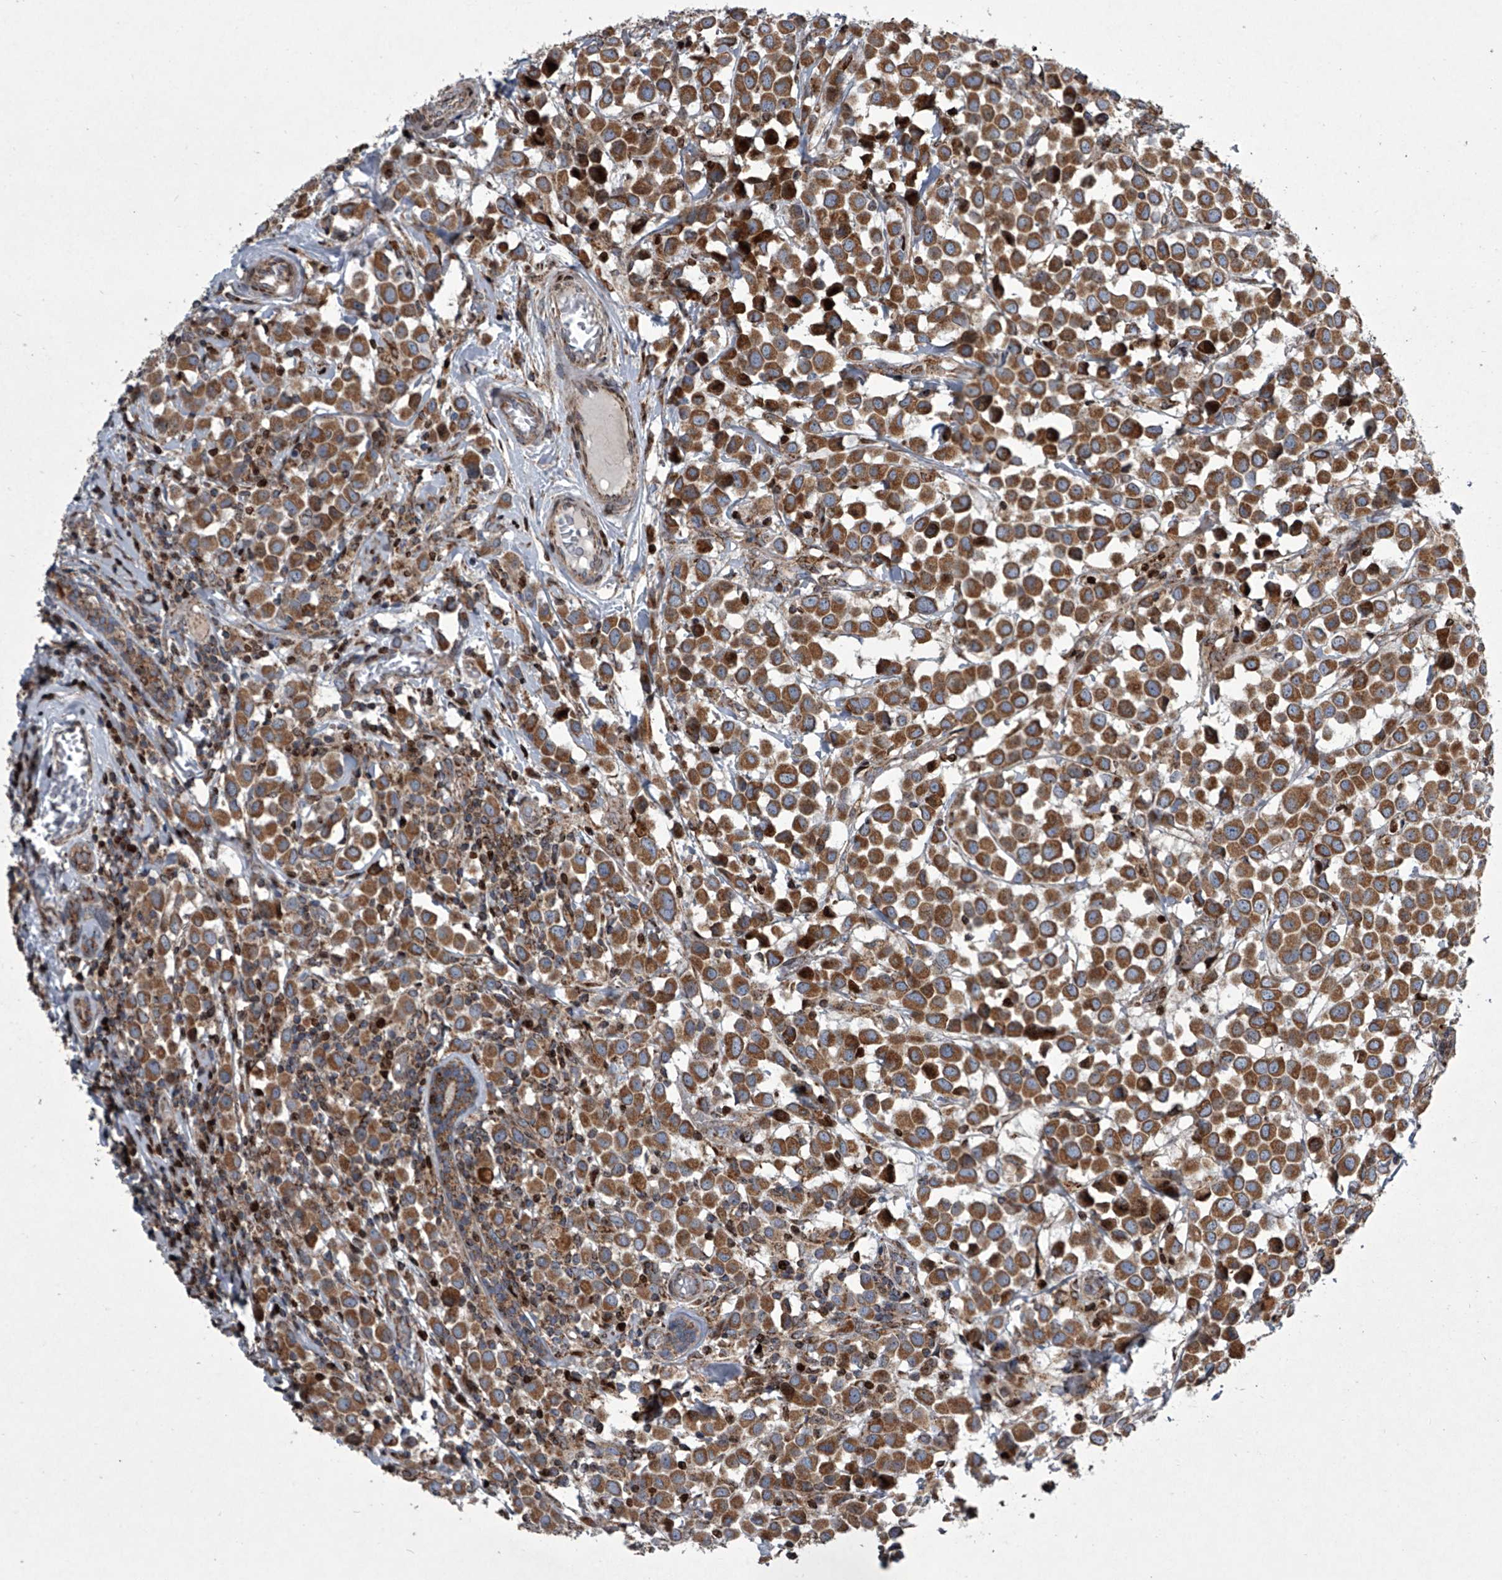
{"staining": {"intensity": "moderate", "quantity": ">75%", "location": "cytoplasmic/membranous"}, "tissue": "breast cancer", "cell_type": "Tumor cells", "image_type": "cancer", "snomed": [{"axis": "morphology", "description": "Duct carcinoma"}, {"axis": "topography", "description": "Breast"}], "caption": "Immunohistochemical staining of human breast cancer shows medium levels of moderate cytoplasmic/membranous expression in approximately >75% of tumor cells. (IHC, brightfield microscopy, high magnification).", "gene": "STRADA", "patient": {"sex": "female", "age": 61}}